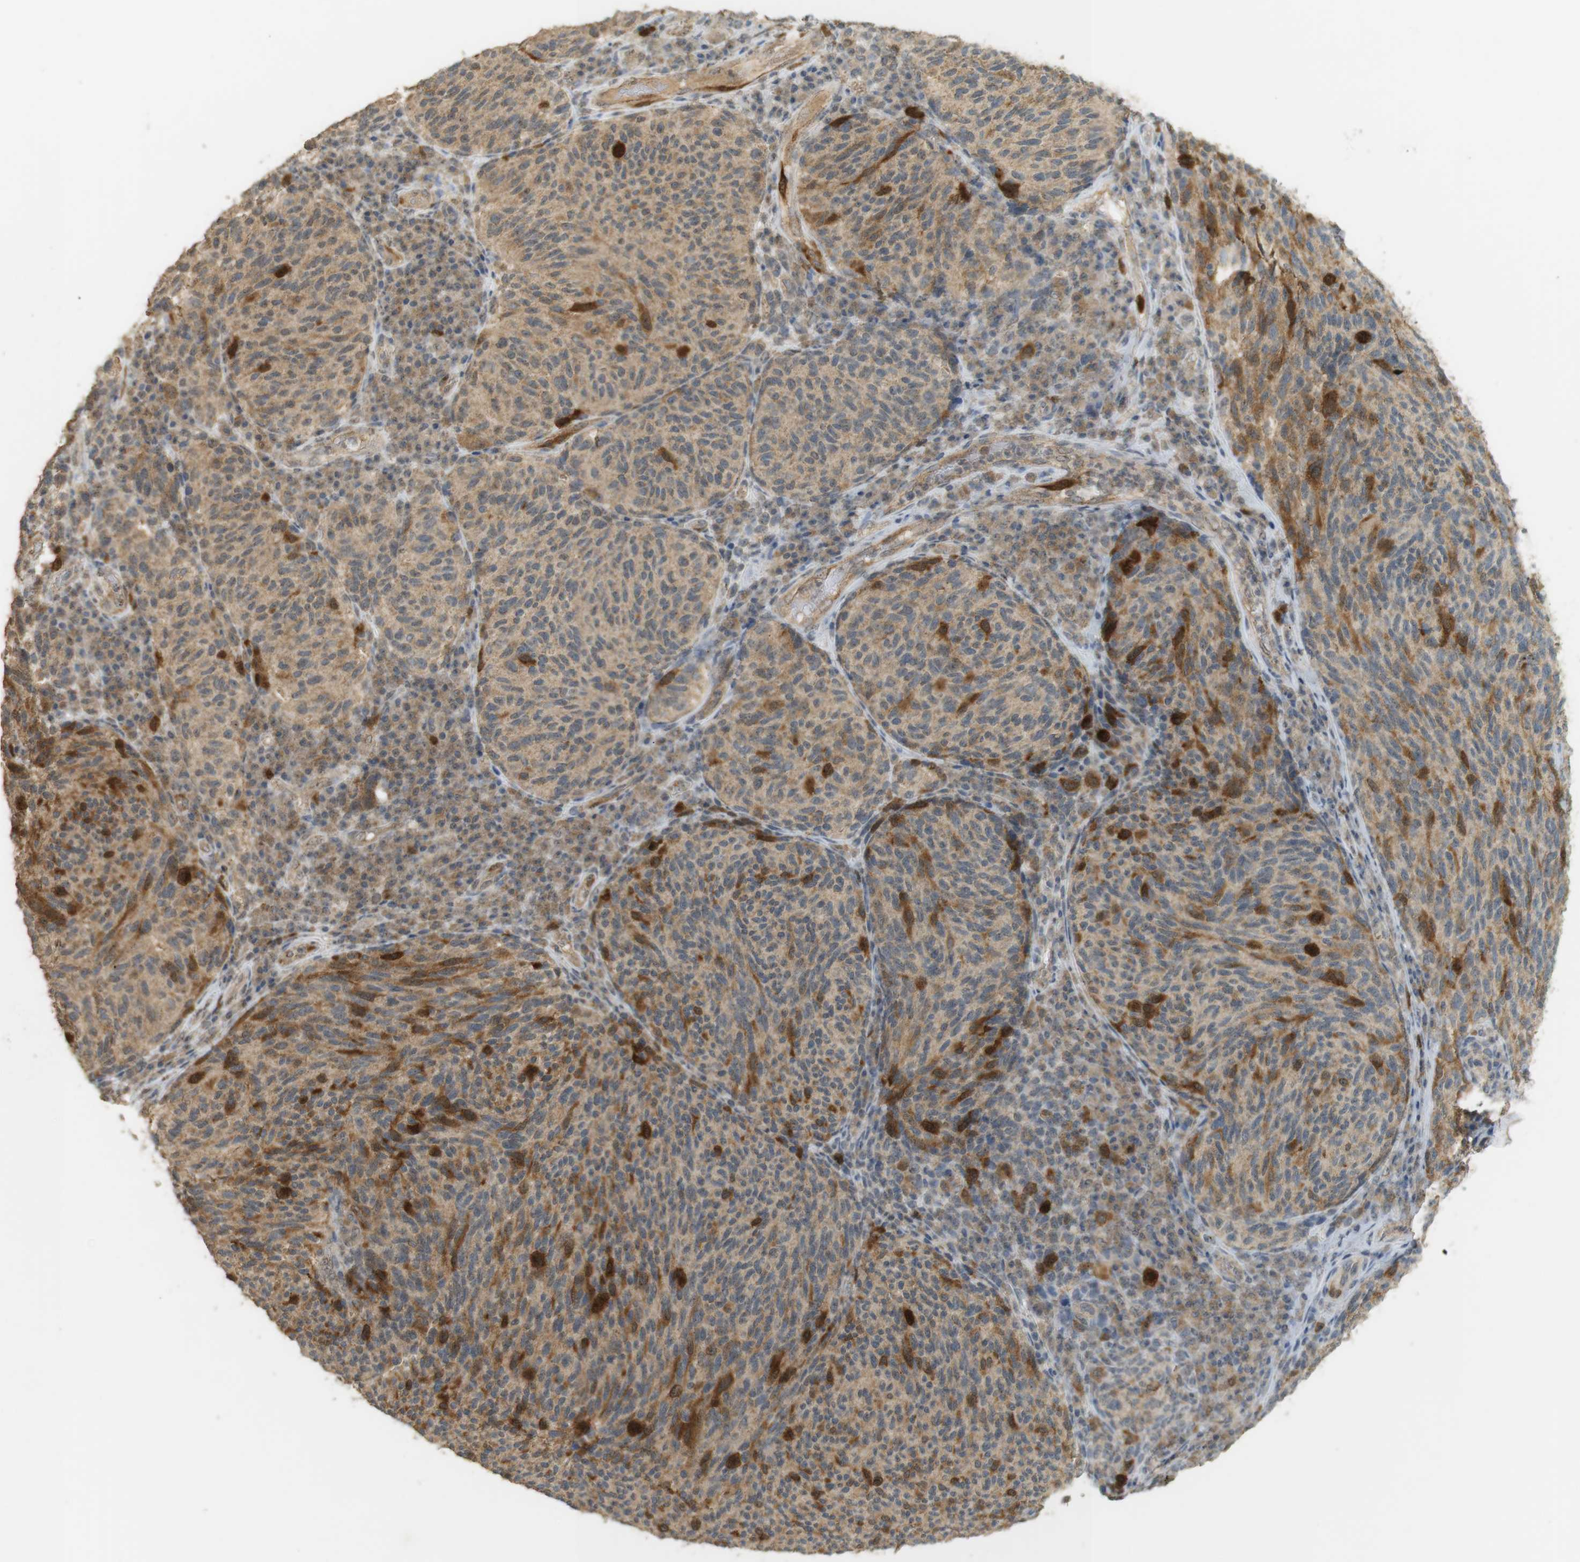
{"staining": {"intensity": "strong", "quantity": "<25%", "location": "cytoplasmic/membranous"}, "tissue": "melanoma", "cell_type": "Tumor cells", "image_type": "cancer", "snomed": [{"axis": "morphology", "description": "Malignant melanoma, NOS"}, {"axis": "topography", "description": "Skin"}], "caption": "Approximately <25% of tumor cells in melanoma demonstrate strong cytoplasmic/membranous protein expression as visualized by brown immunohistochemical staining.", "gene": "TTK", "patient": {"sex": "female", "age": 73}}